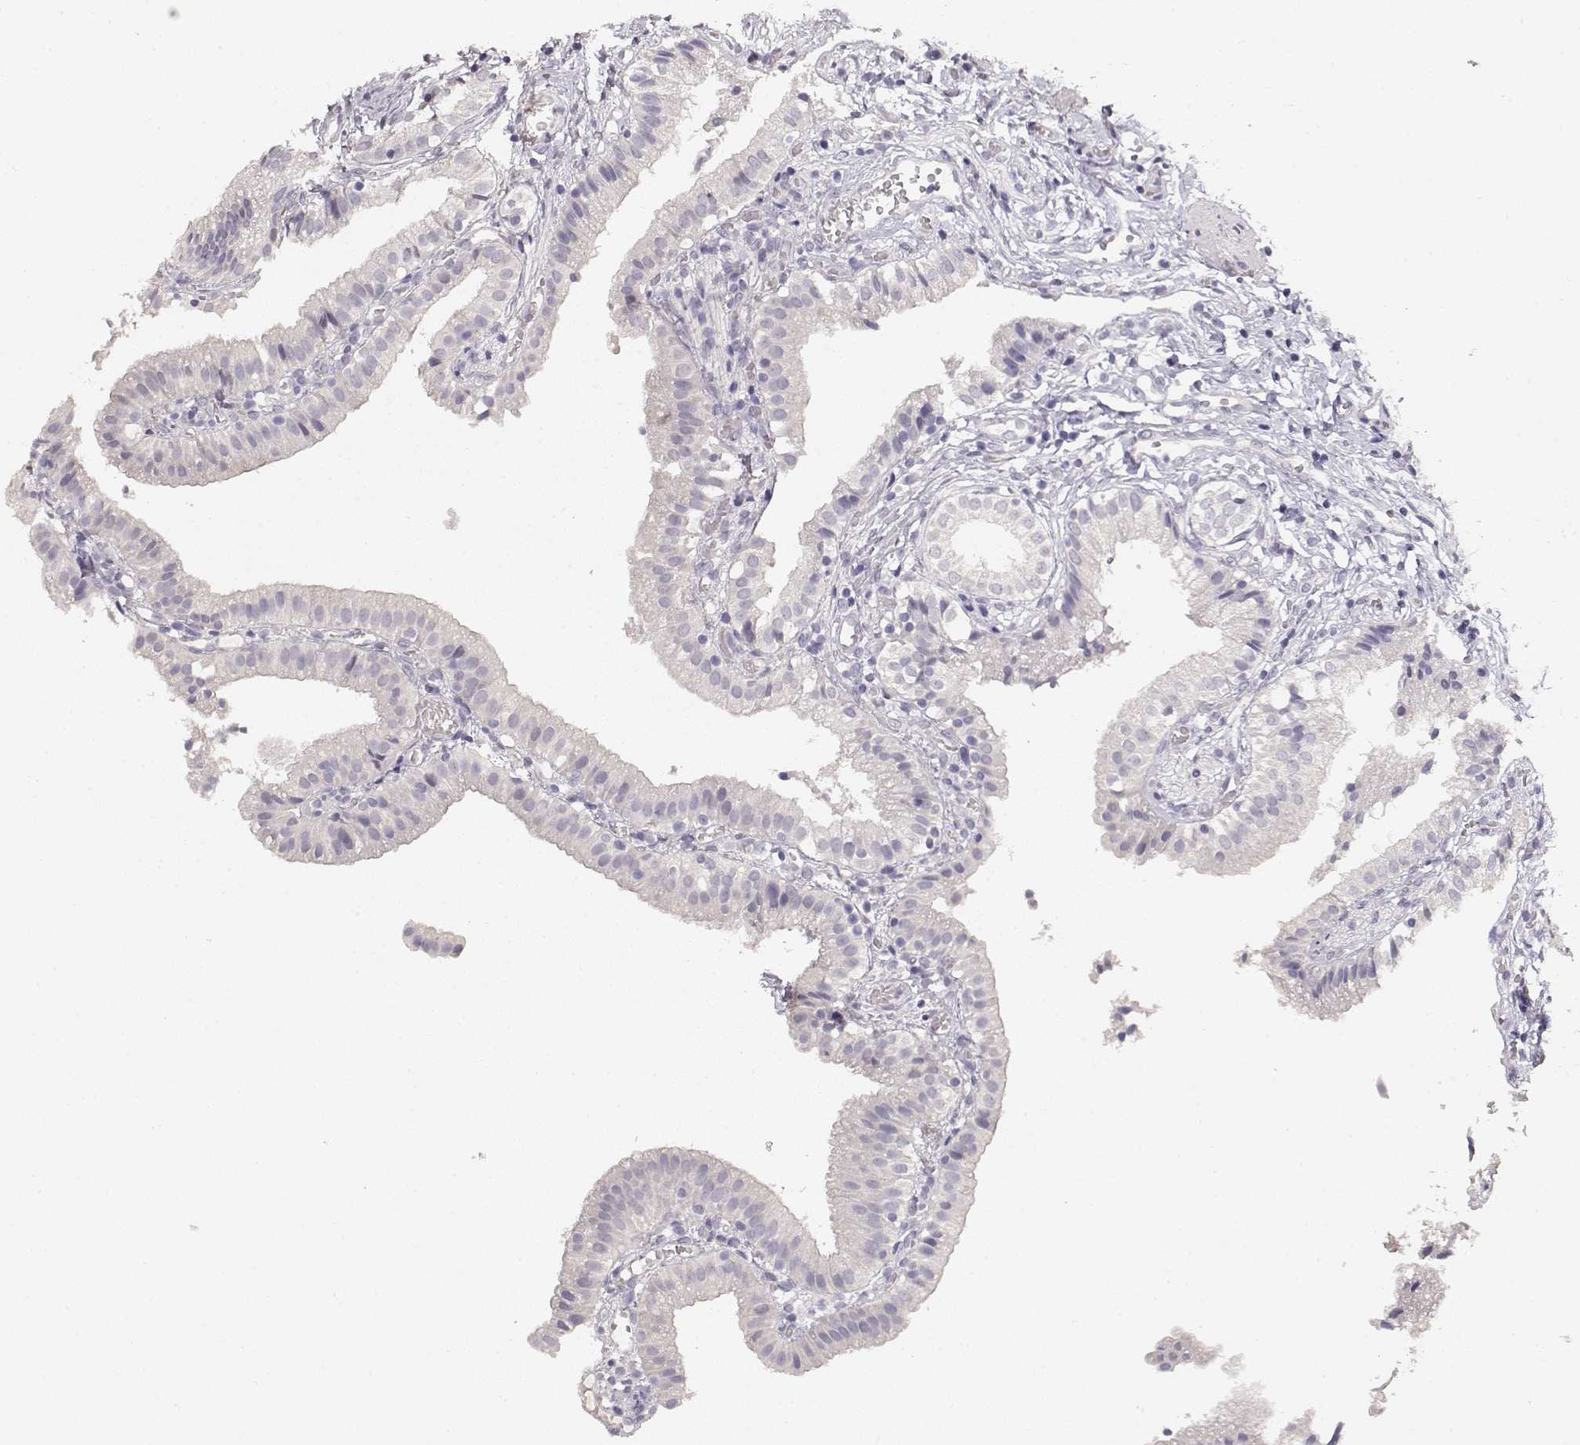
{"staining": {"intensity": "negative", "quantity": "none", "location": "none"}, "tissue": "gallbladder", "cell_type": "Glandular cells", "image_type": "normal", "snomed": [{"axis": "morphology", "description": "Normal tissue, NOS"}, {"axis": "topography", "description": "Gallbladder"}], "caption": "Immunohistochemistry (IHC) histopathology image of benign human gallbladder stained for a protein (brown), which displays no positivity in glandular cells.", "gene": "TPH2", "patient": {"sex": "female", "age": 47}}